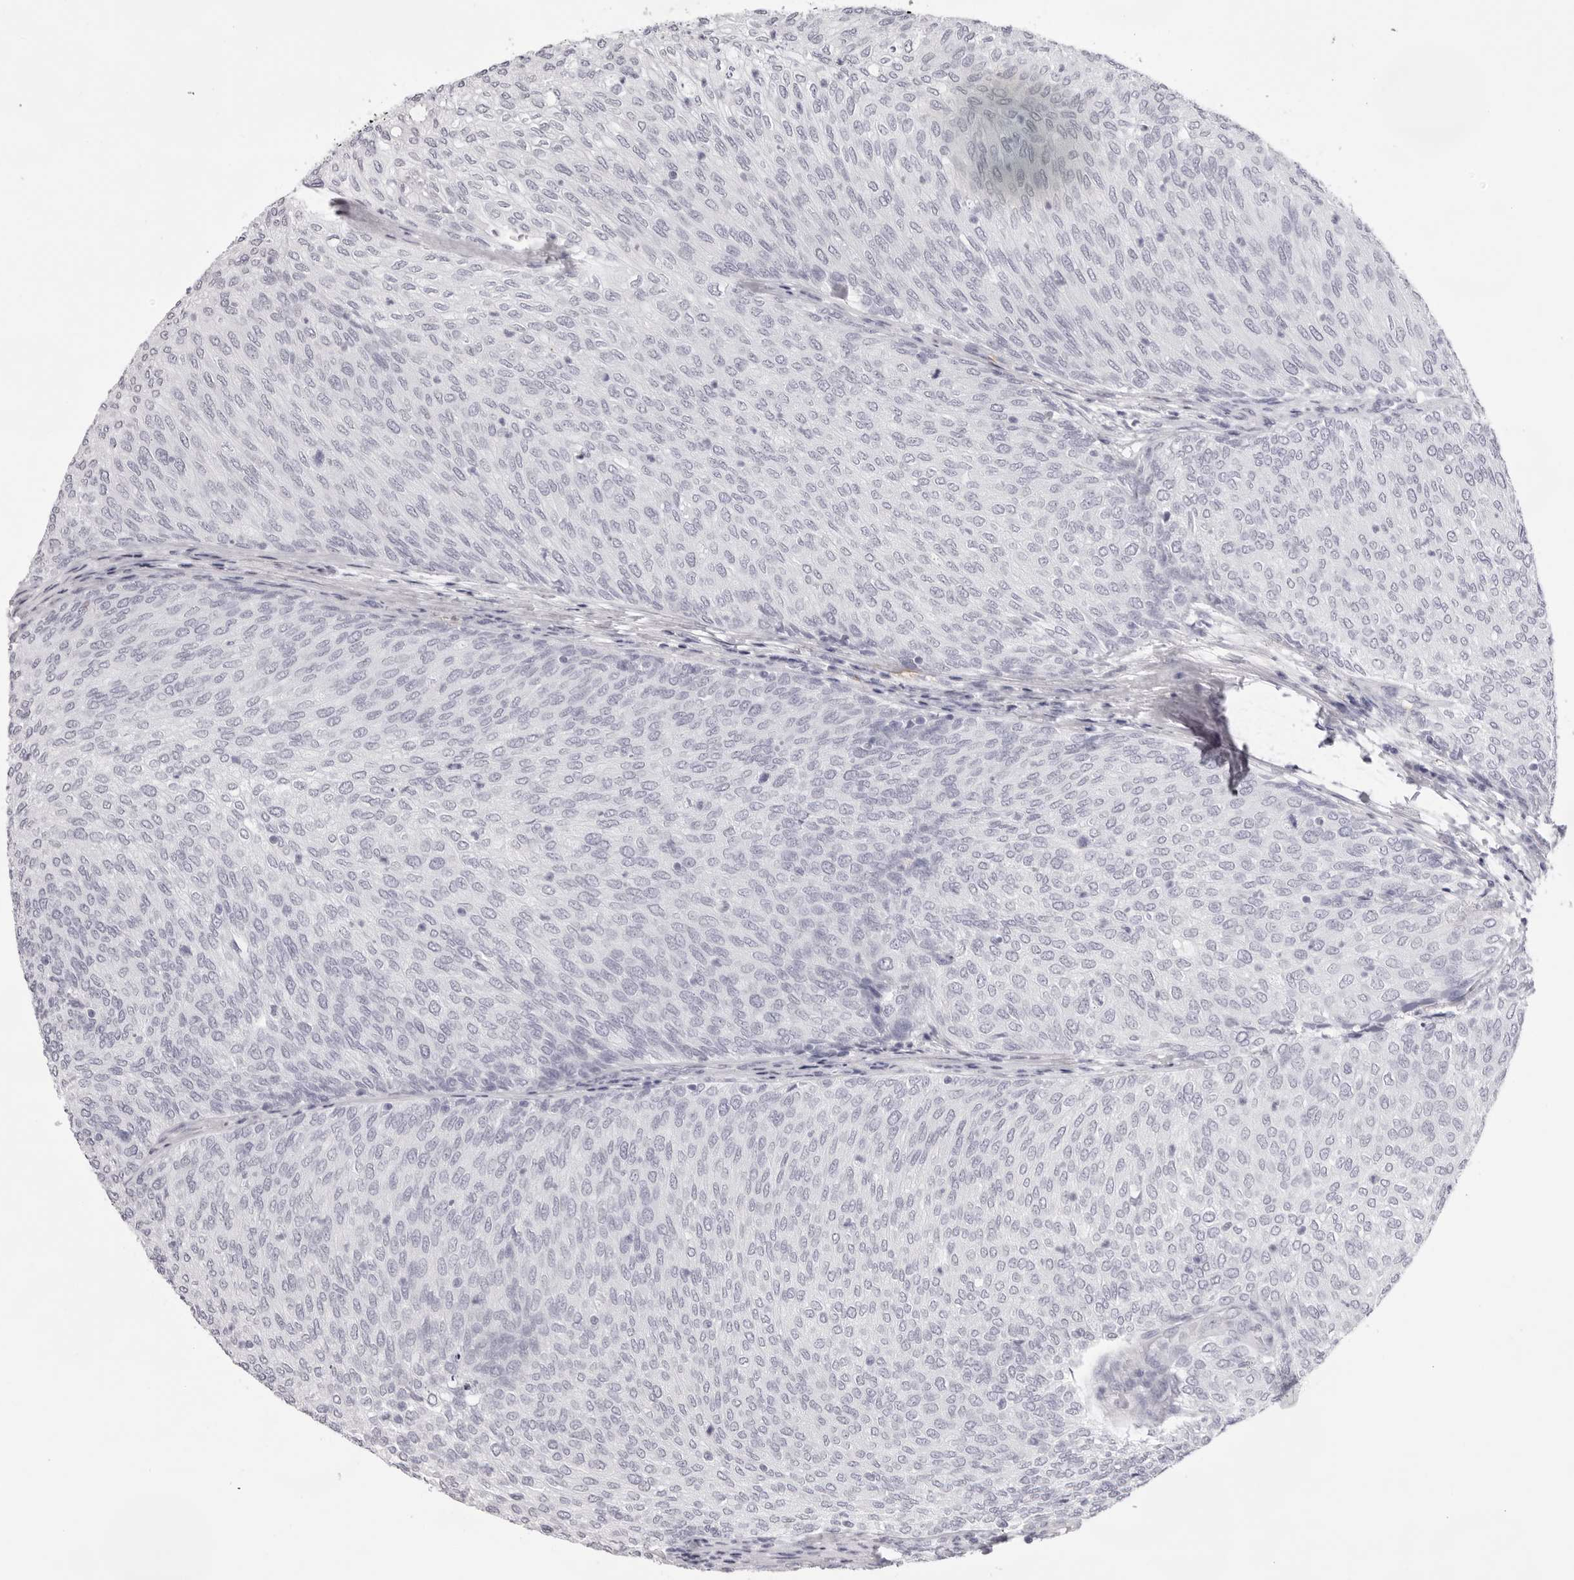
{"staining": {"intensity": "negative", "quantity": "none", "location": "none"}, "tissue": "urothelial cancer", "cell_type": "Tumor cells", "image_type": "cancer", "snomed": [{"axis": "morphology", "description": "Urothelial carcinoma, Low grade"}, {"axis": "topography", "description": "Urinary bladder"}], "caption": "The photomicrograph shows no staining of tumor cells in urothelial carcinoma (low-grade).", "gene": "SPTA1", "patient": {"sex": "female", "age": 79}}